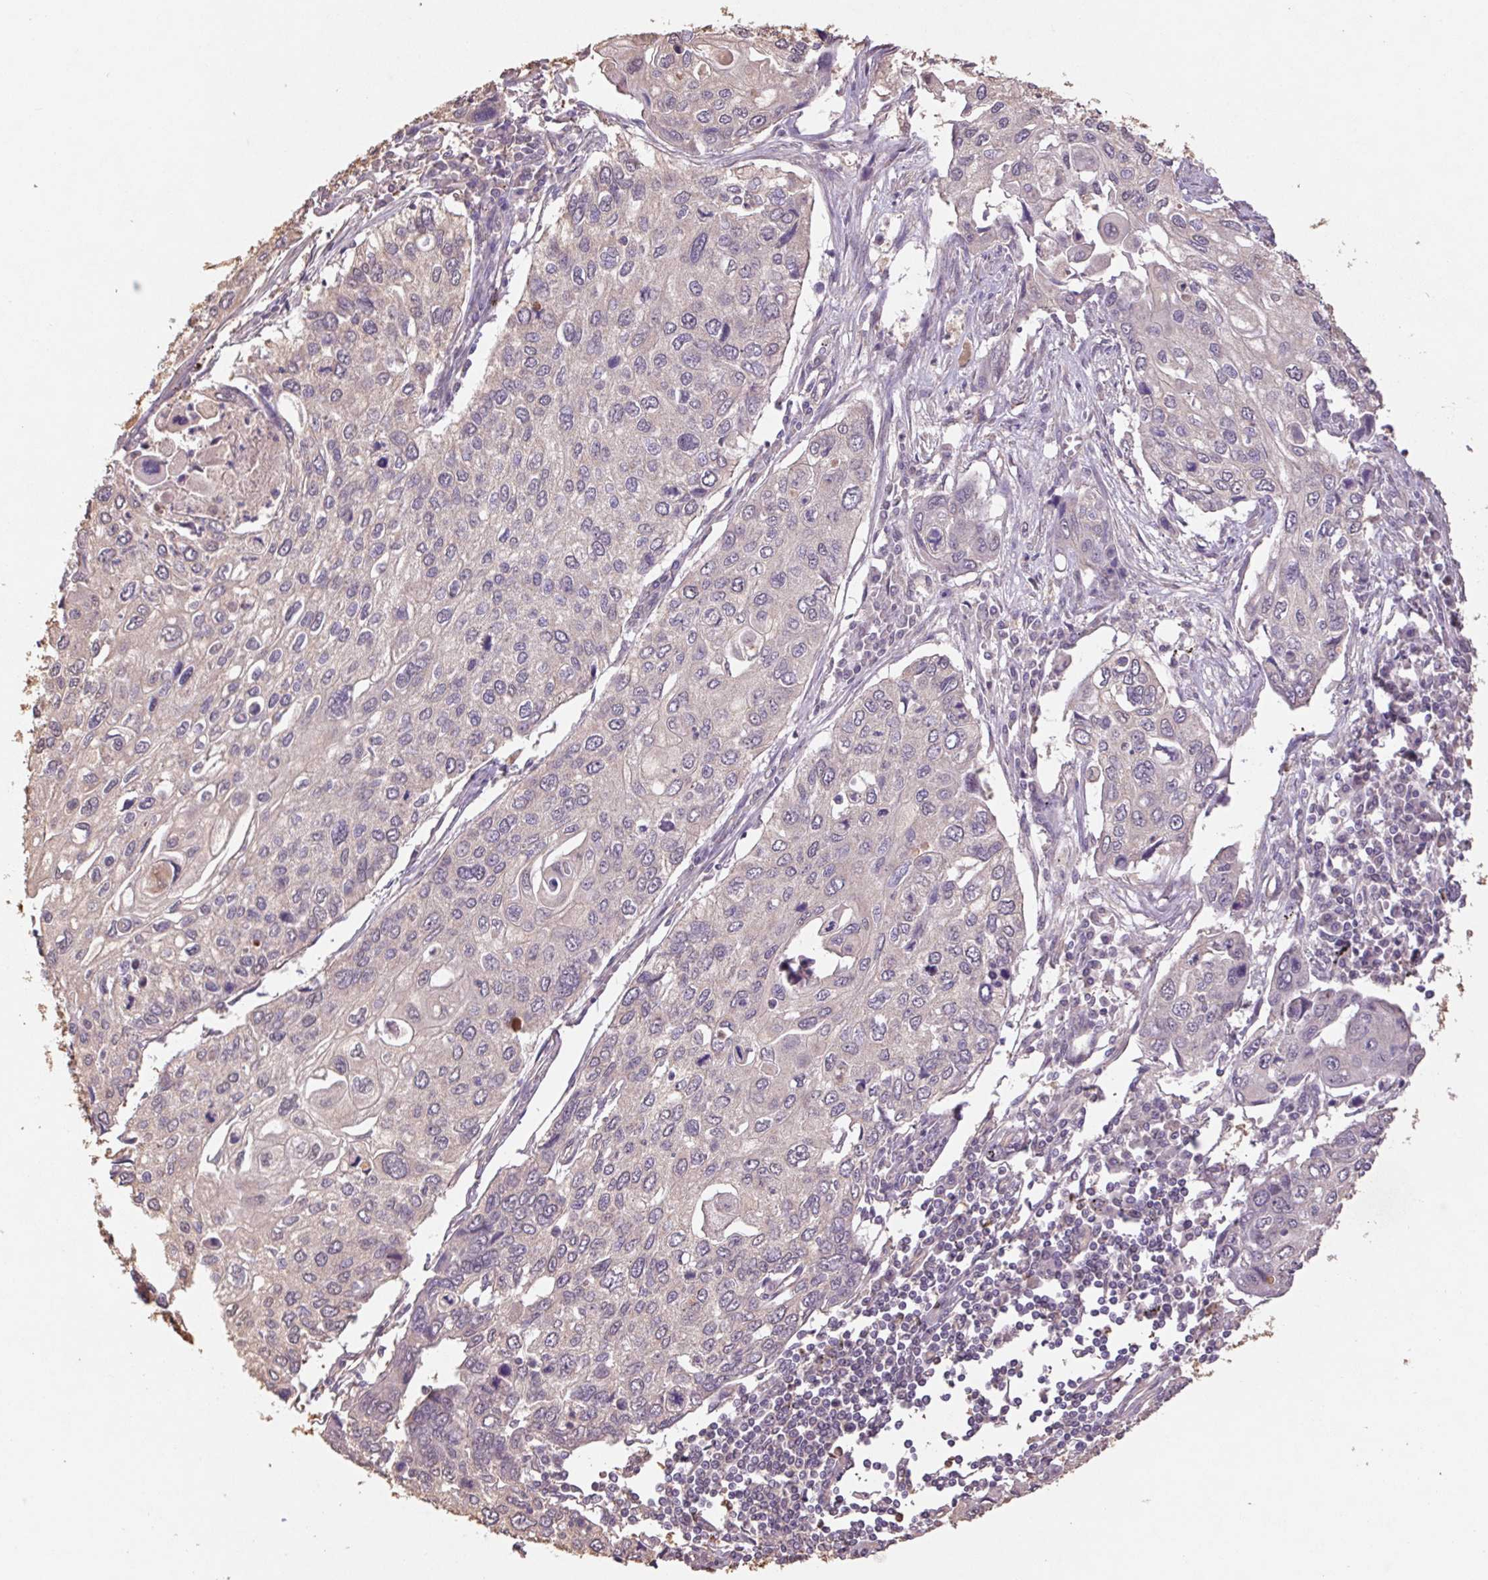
{"staining": {"intensity": "weak", "quantity": "<25%", "location": "cytoplasmic/membranous"}, "tissue": "lung cancer", "cell_type": "Tumor cells", "image_type": "cancer", "snomed": [{"axis": "morphology", "description": "Squamous cell carcinoma, NOS"}, {"axis": "morphology", "description": "Squamous cell carcinoma, metastatic, NOS"}, {"axis": "topography", "description": "Lung"}], "caption": "A high-resolution micrograph shows IHC staining of lung cancer, which demonstrates no significant positivity in tumor cells. (Brightfield microscopy of DAB IHC at high magnification).", "gene": "GRM2", "patient": {"sex": "male", "age": 63}}